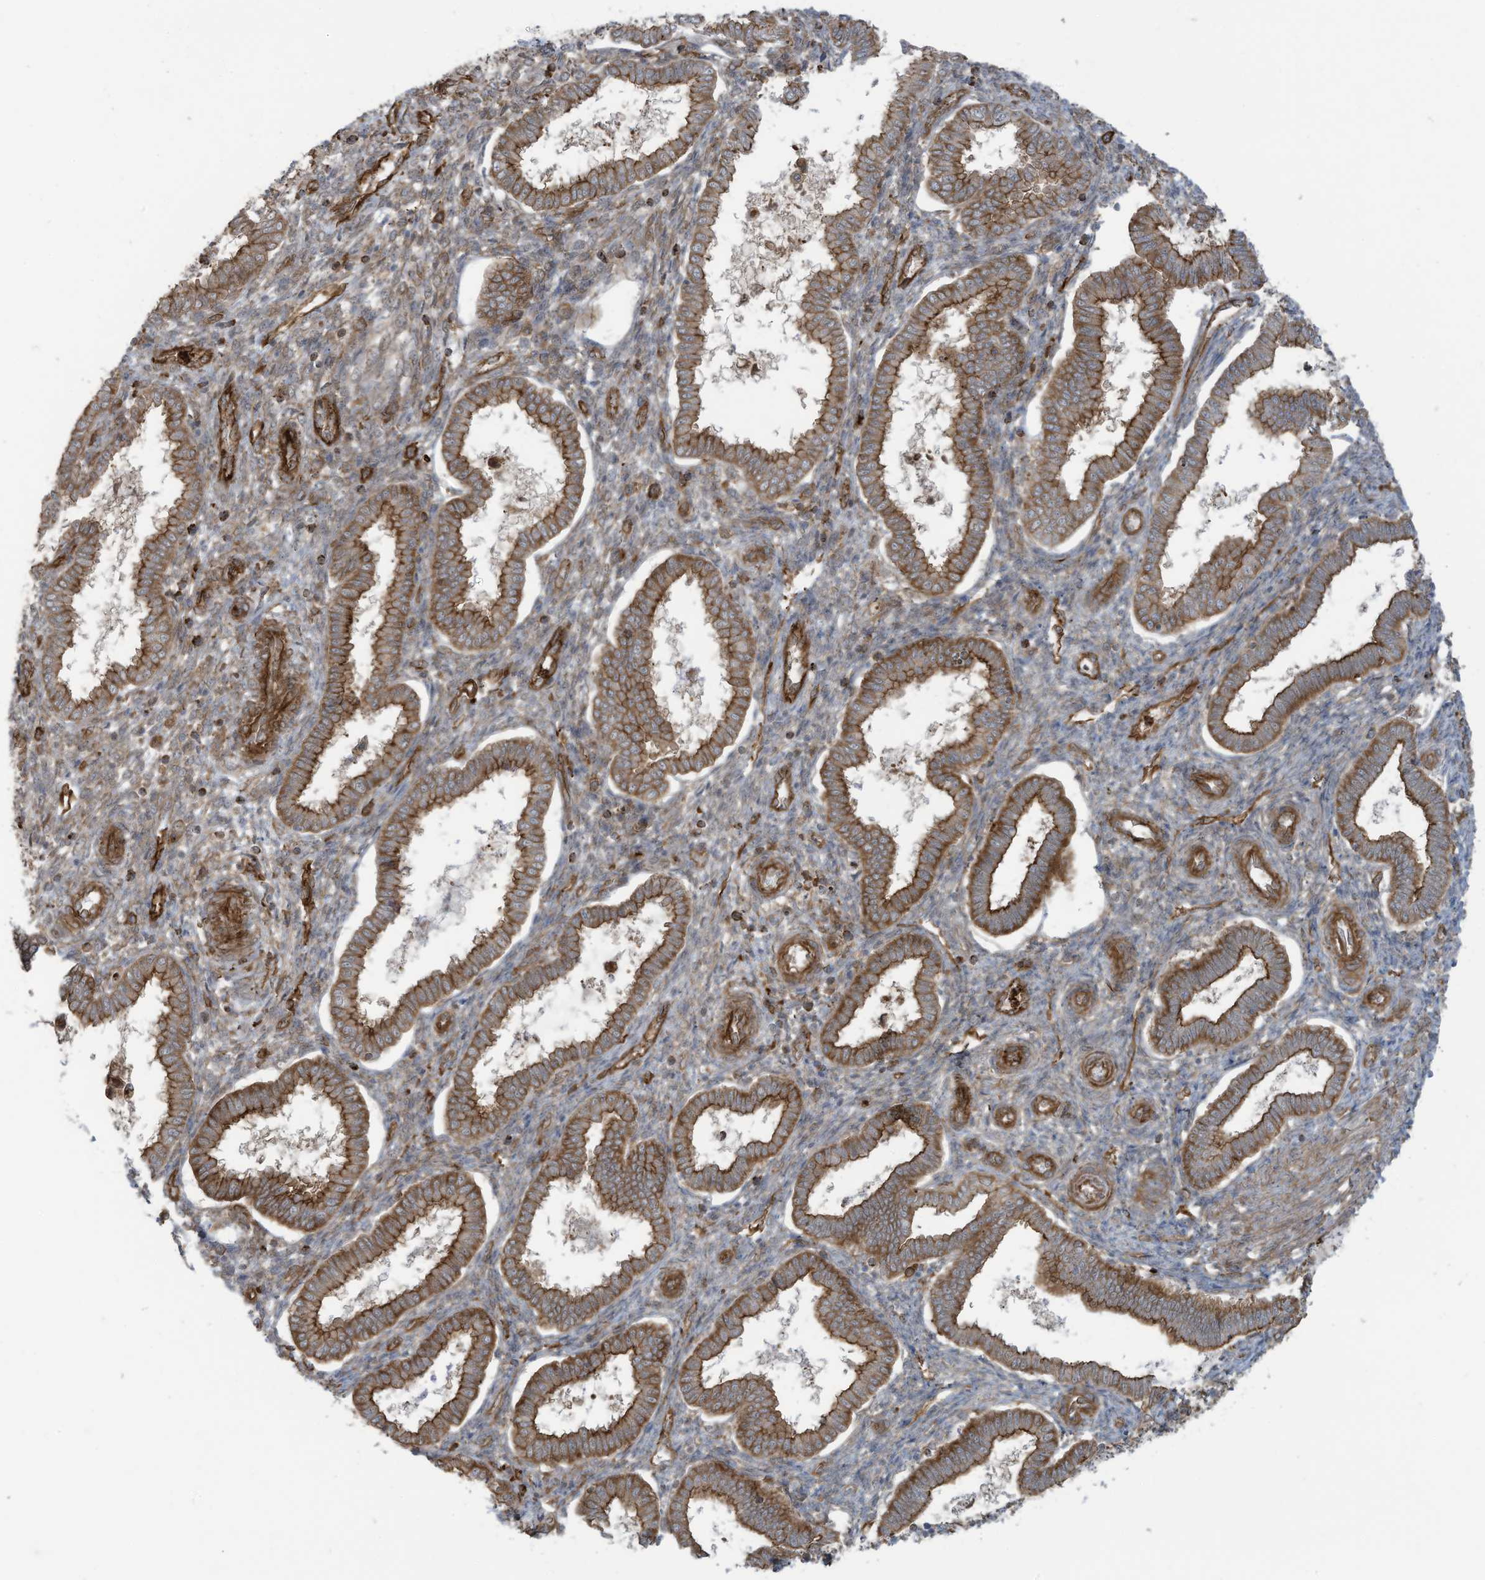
{"staining": {"intensity": "moderate", "quantity": "25%-75%", "location": "cytoplasmic/membranous"}, "tissue": "endometrium", "cell_type": "Cells in endometrial stroma", "image_type": "normal", "snomed": [{"axis": "morphology", "description": "Normal tissue, NOS"}, {"axis": "topography", "description": "Endometrium"}], "caption": "Immunohistochemistry (DAB (3,3'-diaminobenzidine)) staining of unremarkable human endometrium exhibits moderate cytoplasmic/membranous protein staining in about 25%-75% of cells in endometrial stroma.", "gene": "SLC9A2", "patient": {"sex": "female", "age": 24}}